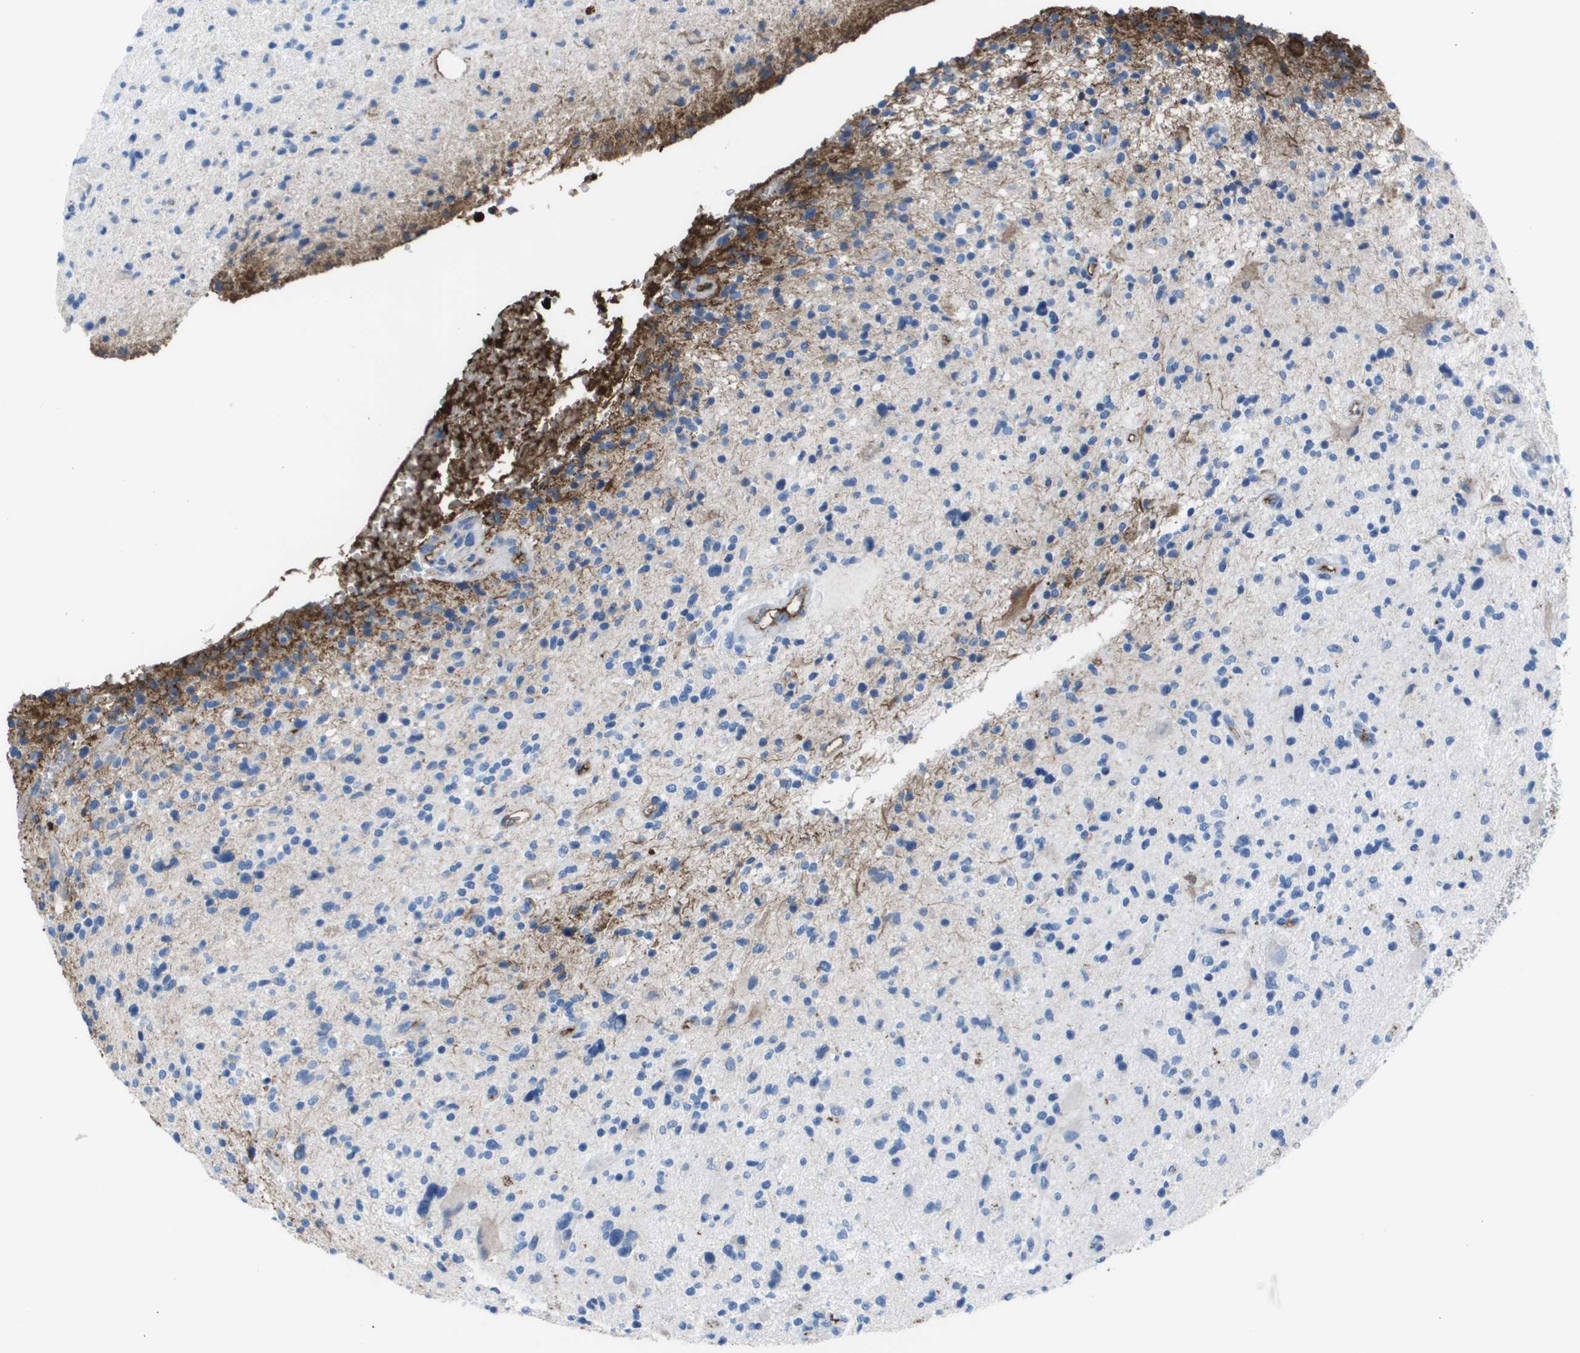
{"staining": {"intensity": "moderate", "quantity": "<25%", "location": "cytoplasmic/membranous"}, "tissue": "glioma", "cell_type": "Tumor cells", "image_type": "cancer", "snomed": [{"axis": "morphology", "description": "Glioma, malignant, High grade"}, {"axis": "topography", "description": "Brain"}], "caption": "High-power microscopy captured an immunohistochemistry (IHC) histopathology image of glioma, revealing moderate cytoplasmic/membranous staining in approximately <25% of tumor cells.", "gene": "VTN", "patient": {"sex": "male", "age": 48}}